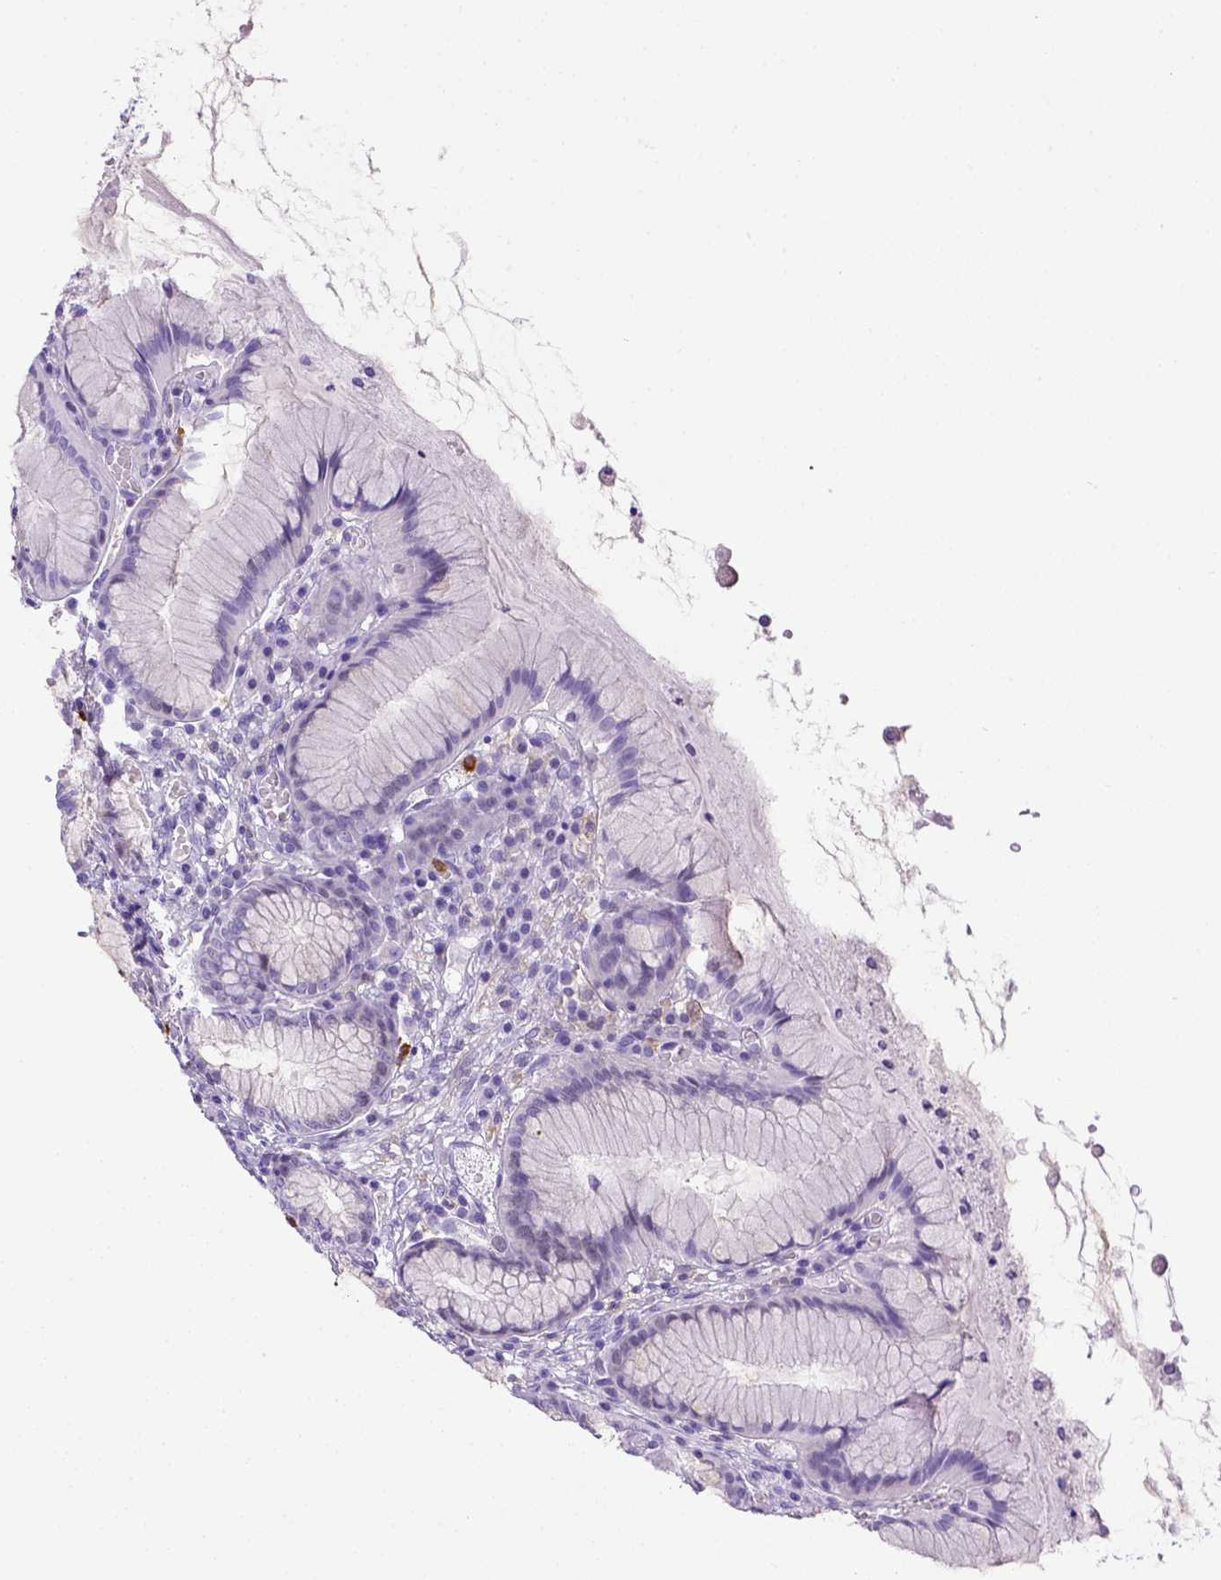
{"staining": {"intensity": "negative", "quantity": "none", "location": "none"}, "tissue": "stomach", "cell_type": "Glandular cells", "image_type": "normal", "snomed": [{"axis": "morphology", "description": "Normal tissue, NOS"}, {"axis": "topography", "description": "Stomach"}], "caption": "Human stomach stained for a protein using immunohistochemistry shows no expression in glandular cells.", "gene": "ITGAM", "patient": {"sex": "male", "age": 55}}